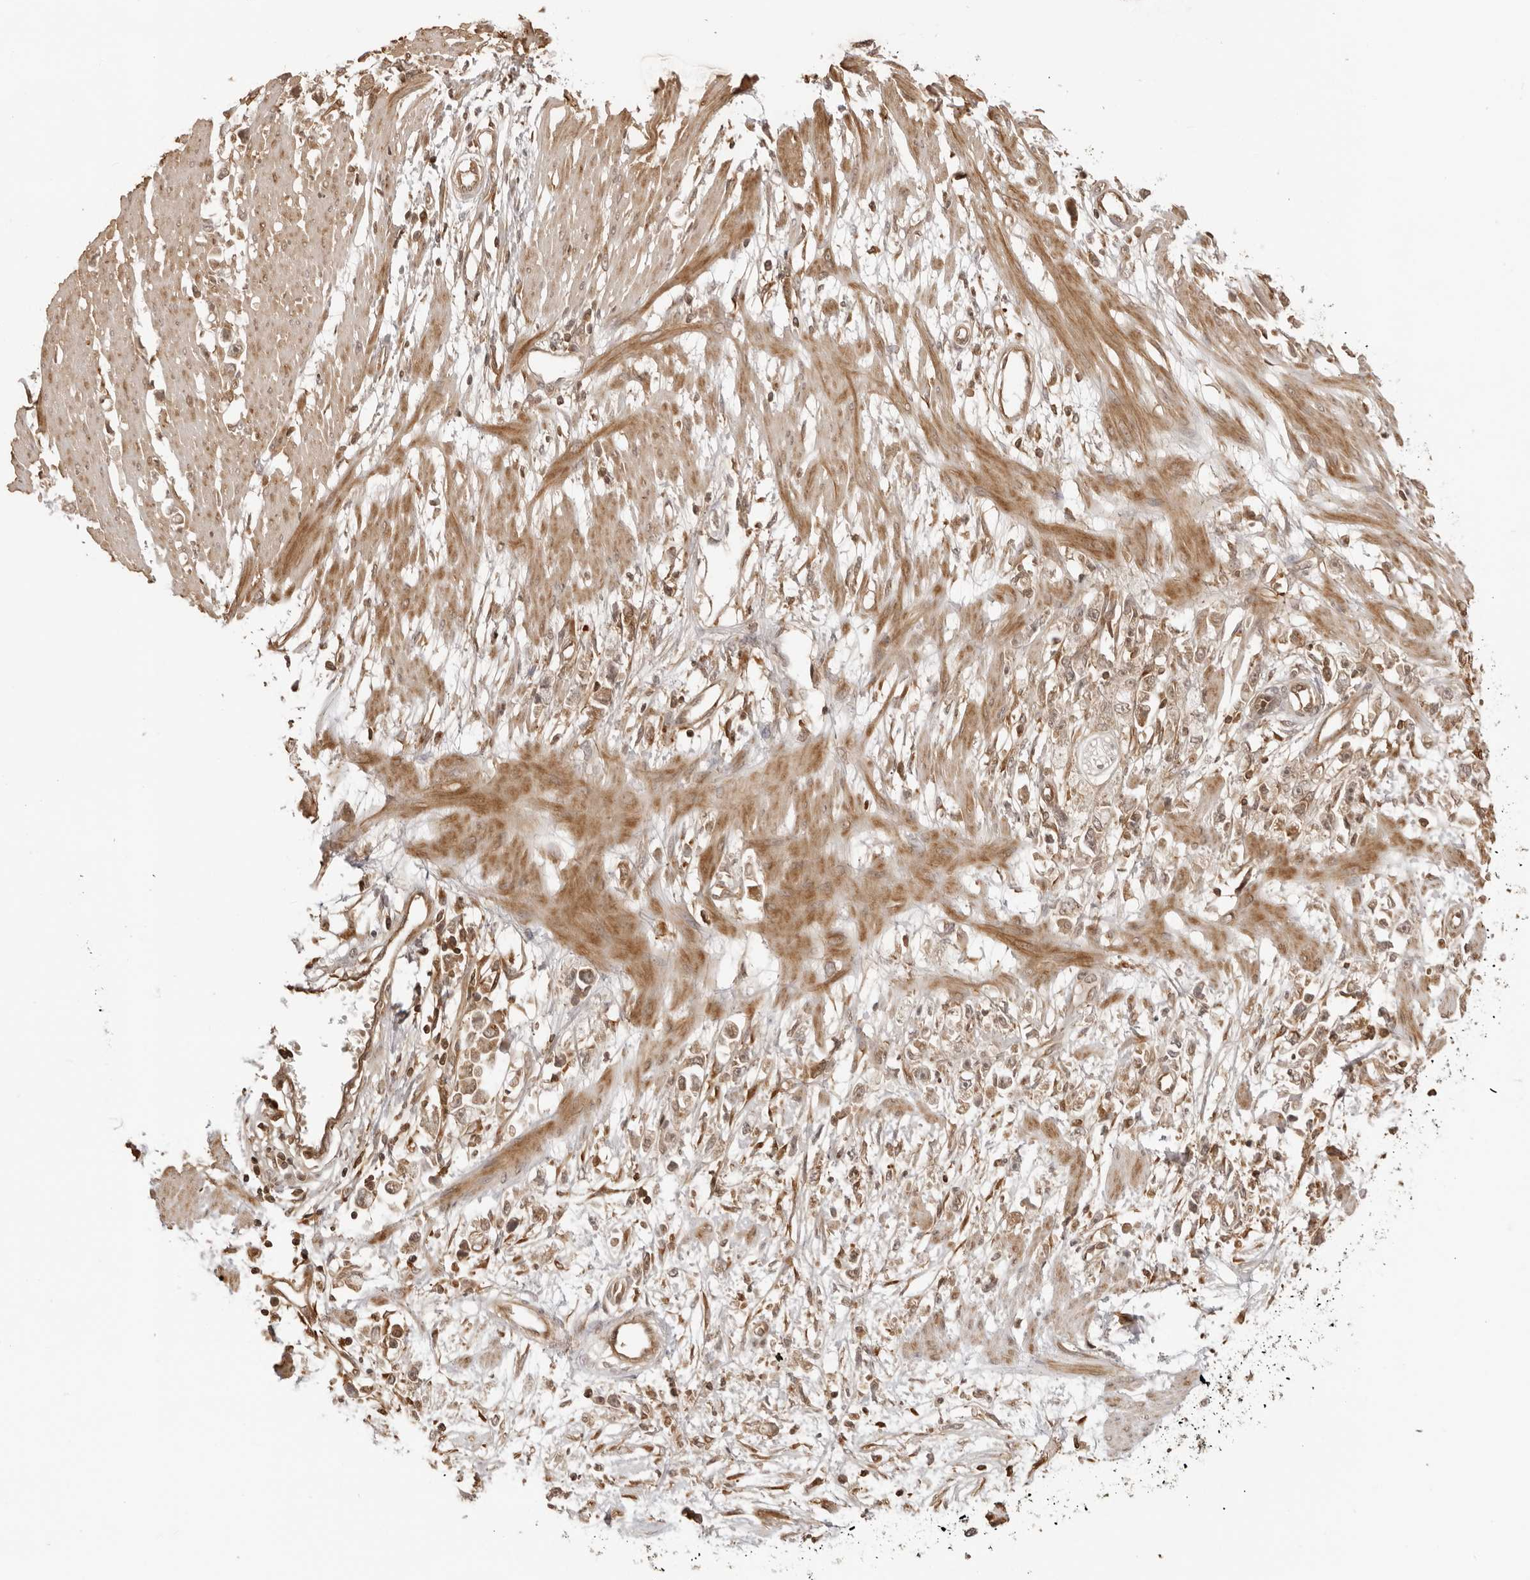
{"staining": {"intensity": "moderate", "quantity": ">75%", "location": "nuclear"}, "tissue": "stomach cancer", "cell_type": "Tumor cells", "image_type": "cancer", "snomed": [{"axis": "morphology", "description": "Adenocarcinoma, NOS"}, {"axis": "topography", "description": "Stomach"}], "caption": "The immunohistochemical stain highlights moderate nuclear staining in tumor cells of stomach adenocarcinoma tissue. The protein of interest is stained brown, and the nuclei are stained in blue (DAB IHC with brightfield microscopy, high magnification).", "gene": "IKBKE", "patient": {"sex": "female", "age": 59}}